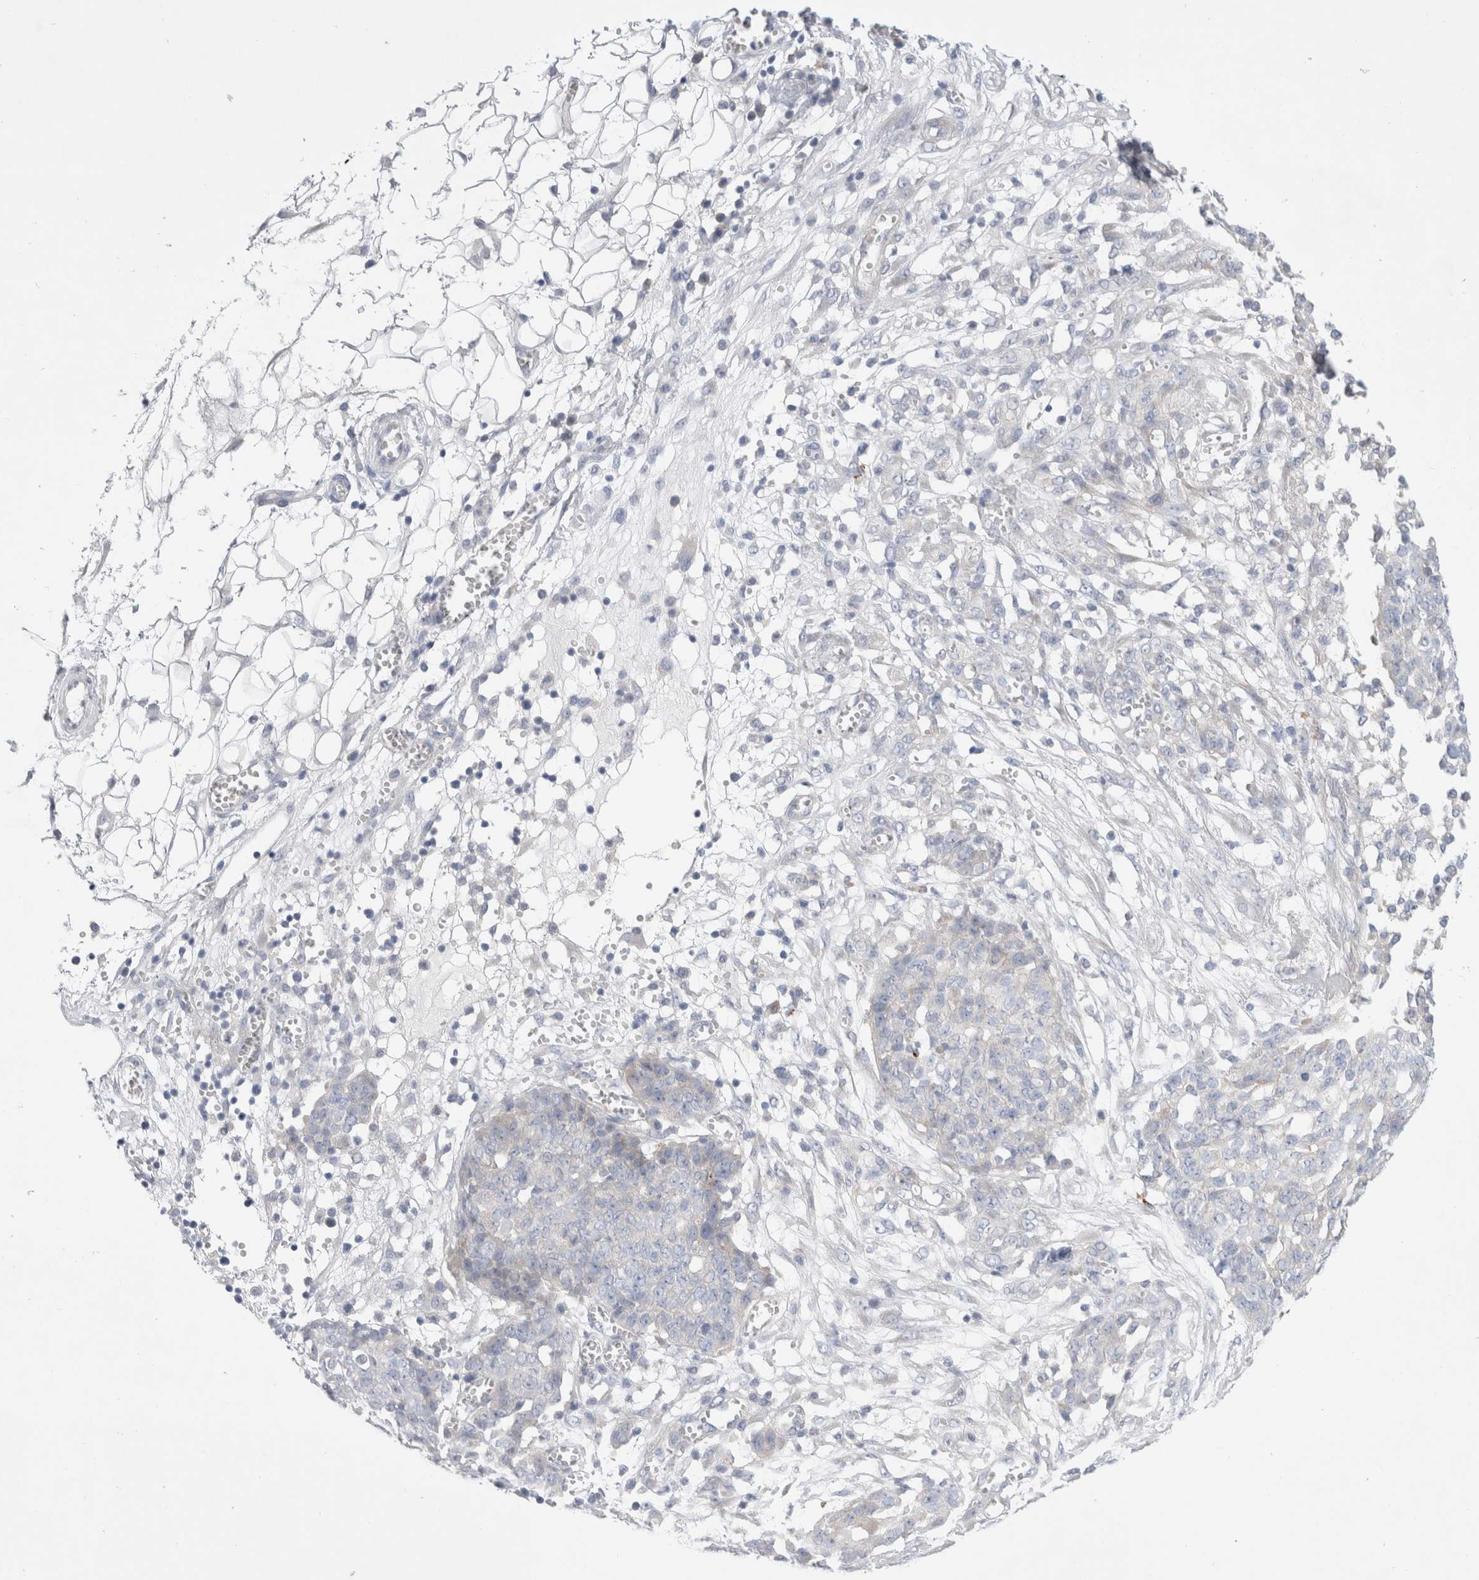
{"staining": {"intensity": "negative", "quantity": "none", "location": "none"}, "tissue": "ovarian cancer", "cell_type": "Tumor cells", "image_type": "cancer", "snomed": [{"axis": "morphology", "description": "Cystadenocarcinoma, serous, NOS"}, {"axis": "topography", "description": "Soft tissue"}, {"axis": "topography", "description": "Ovary"}], "caption": "Human ovarian cancer (serous cystadenocarcinoma) stained for a protein using IHC displays no staining in tumor cells.", "gene": "RBM12B", "patient": {"sex": "female", "age": 57}}